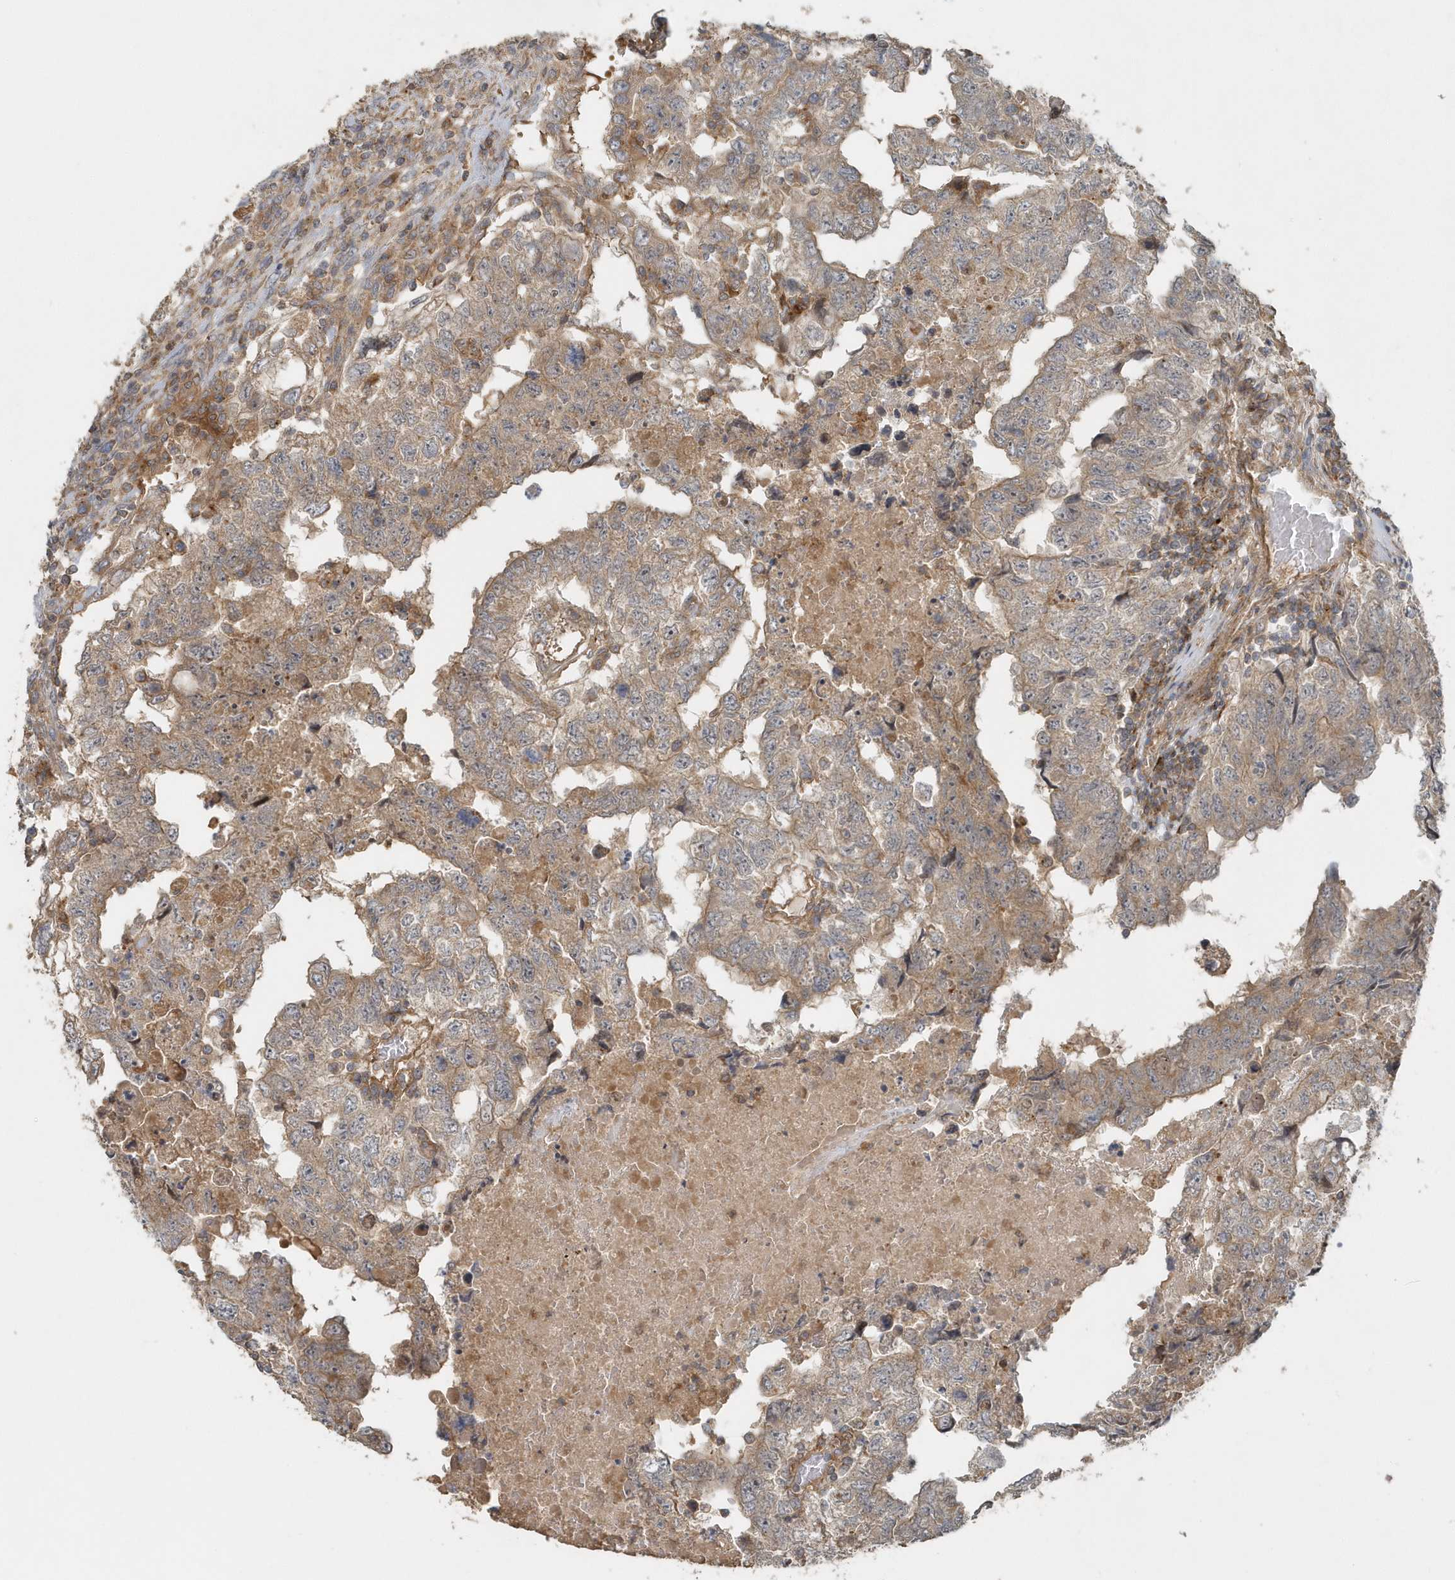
{"staining": {"intensity": "moderate", "quantity": ">75%", "location": "cytoplasmic/membranous"}, "tissue": "testis cancer", "cell_type": "Tumor cells", "image_type": "cancer", "snomed": [{"axis": "morphology", "description": "Carcinoma, Embryonal, NOS"}, {"axis": "topography", "description": "Testis"}], "caption": "A brown stain labels moderate cytoplasmic/membranous expression of a protein in human testis cancer (embryonal carcinoma) tumor cells. (Brightfield microscopy of DAB IHC at high magnification).", "gene": "MMUT", "patient": {"sex": "male", "age": 36}}